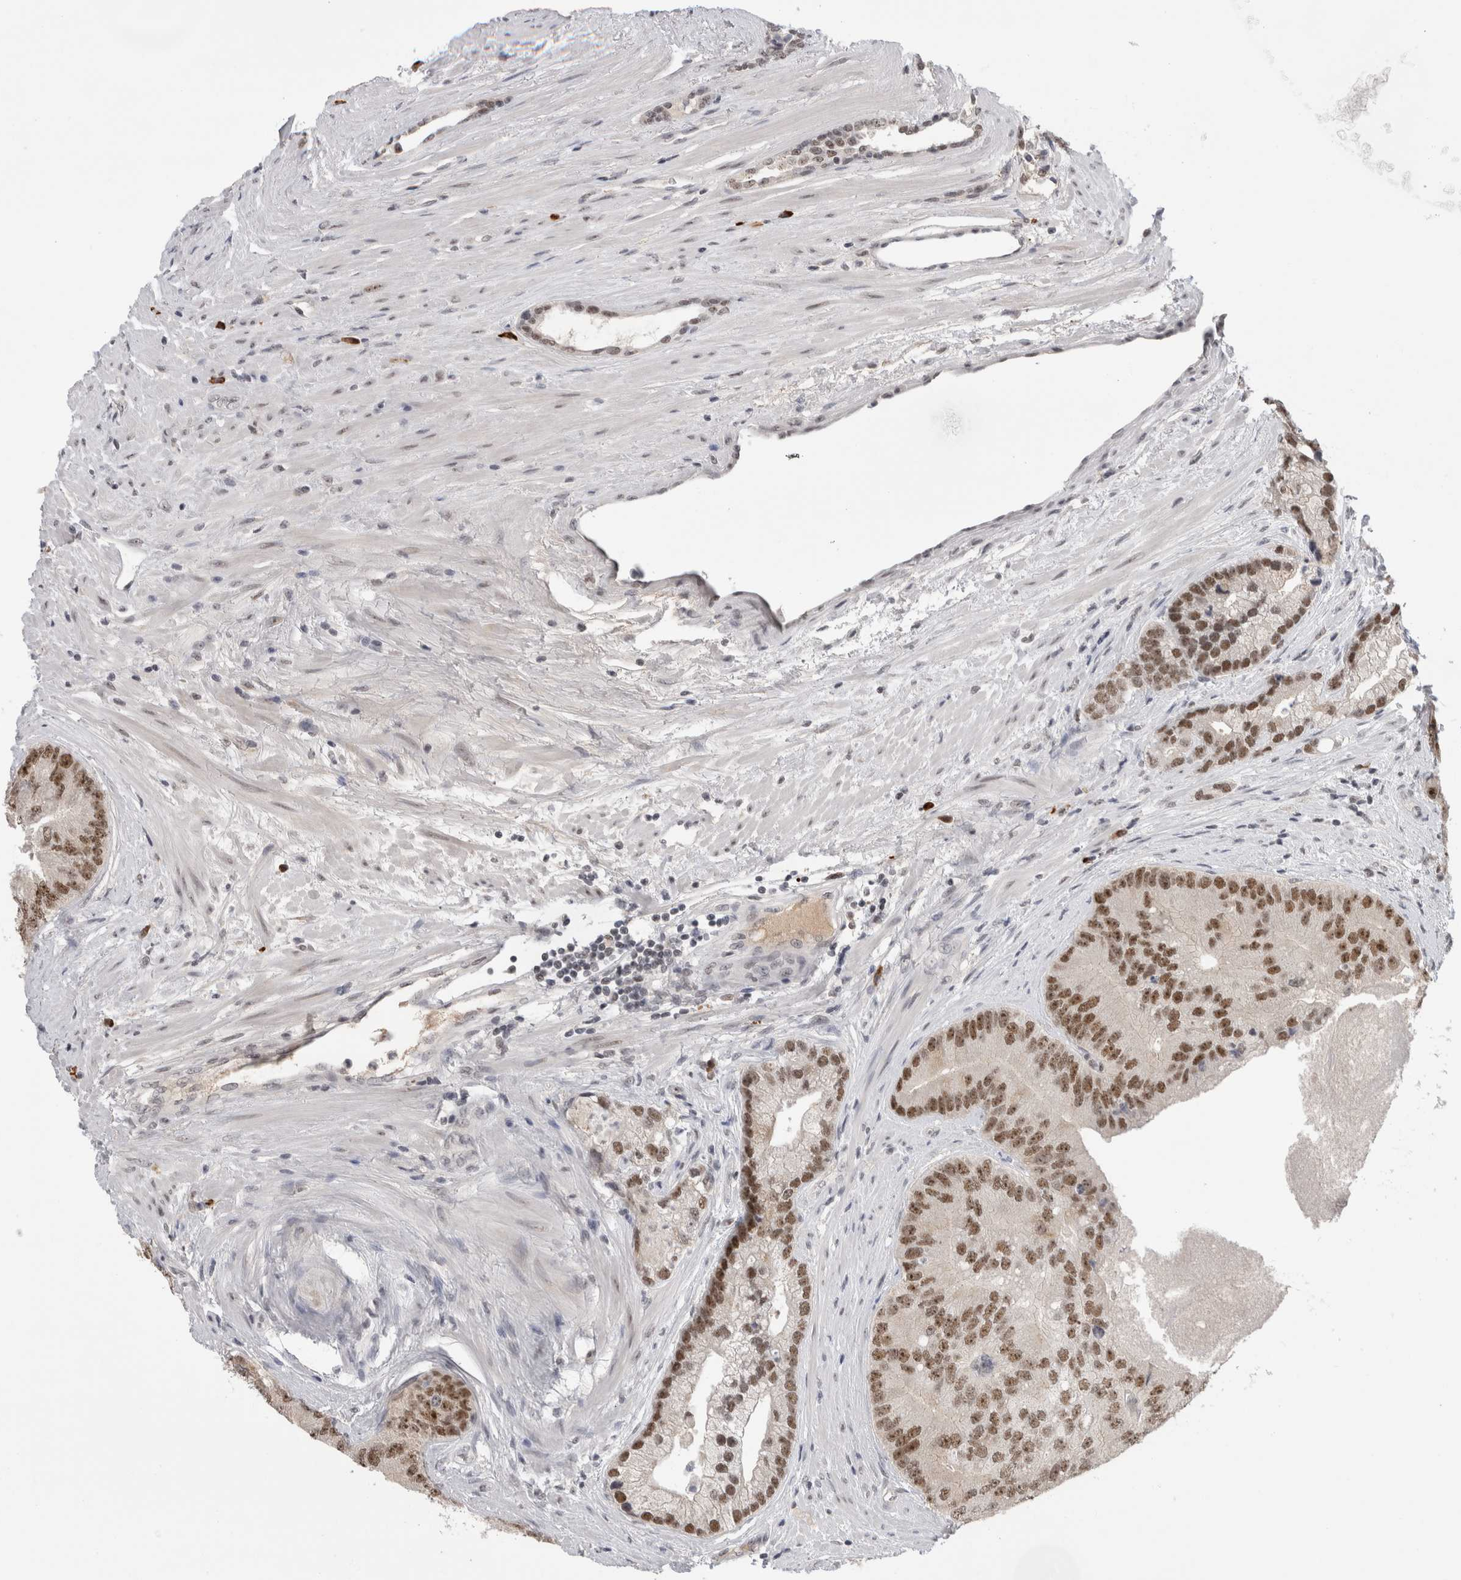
{"staining": {"intensity": "moderate", "quantity": ">75%", "location": "nuclear"}, "tissue": "prostate cancer", "cell_type": "Tumor cells", "image_type": "cancer", "snomed": [{"axis": "morphology", "description": "Adenocarcinoma, High grade"}, {"axis": "topography", "description": "Prostate"}], "caption": "There is medium levels of moderate nuclear positivity in tumor cells of prostate cancer, as demonstrated by immunohistochemical staining (brown color).", "gene": "ZNF24", "patient": {"sex": "male", "age": 70}}